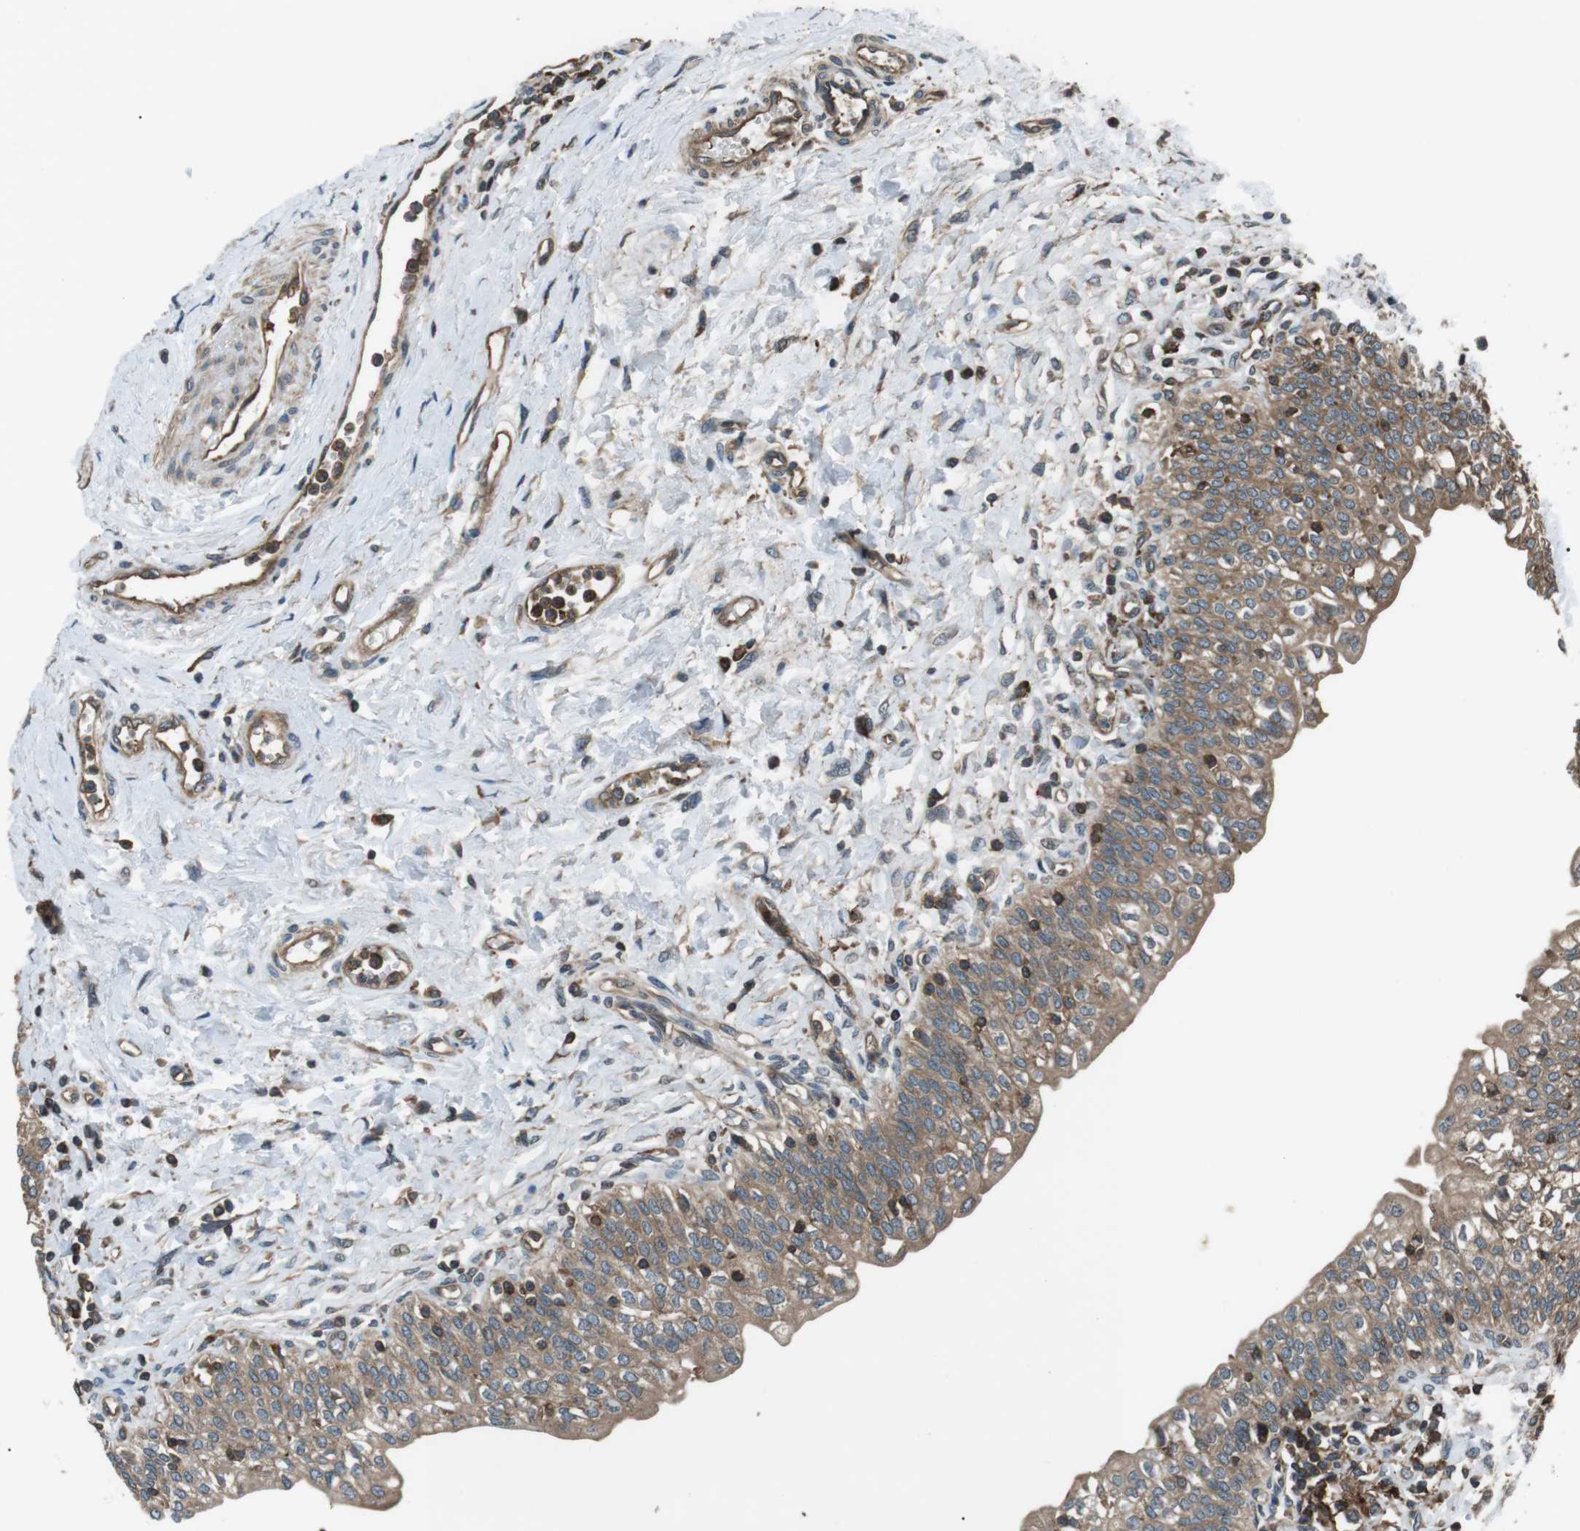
{"staining": {"intensity": "moderate", "quantity": ">75%", "location": "cytoplasmic/membranous"}, "tissue": "urinary bladder", "cell_type": "Urothelial cells", "image_type": "normal", "snomed": [{"axis": "morphology", "description": "Normal tissue, NOS"}, {"axis": "topography", "description": "Urinary bladder"}], "caption": "Urinary bladder was stained to show a protein in brown. There is medium levels of moderate cytoplasmic/membranous expression in about >75% of urothelial cells. The protein is shown in brown color, while the nuclei are stained blue.", "gene": "GPR161", "patient": {"sex": "male", "age": 55}}